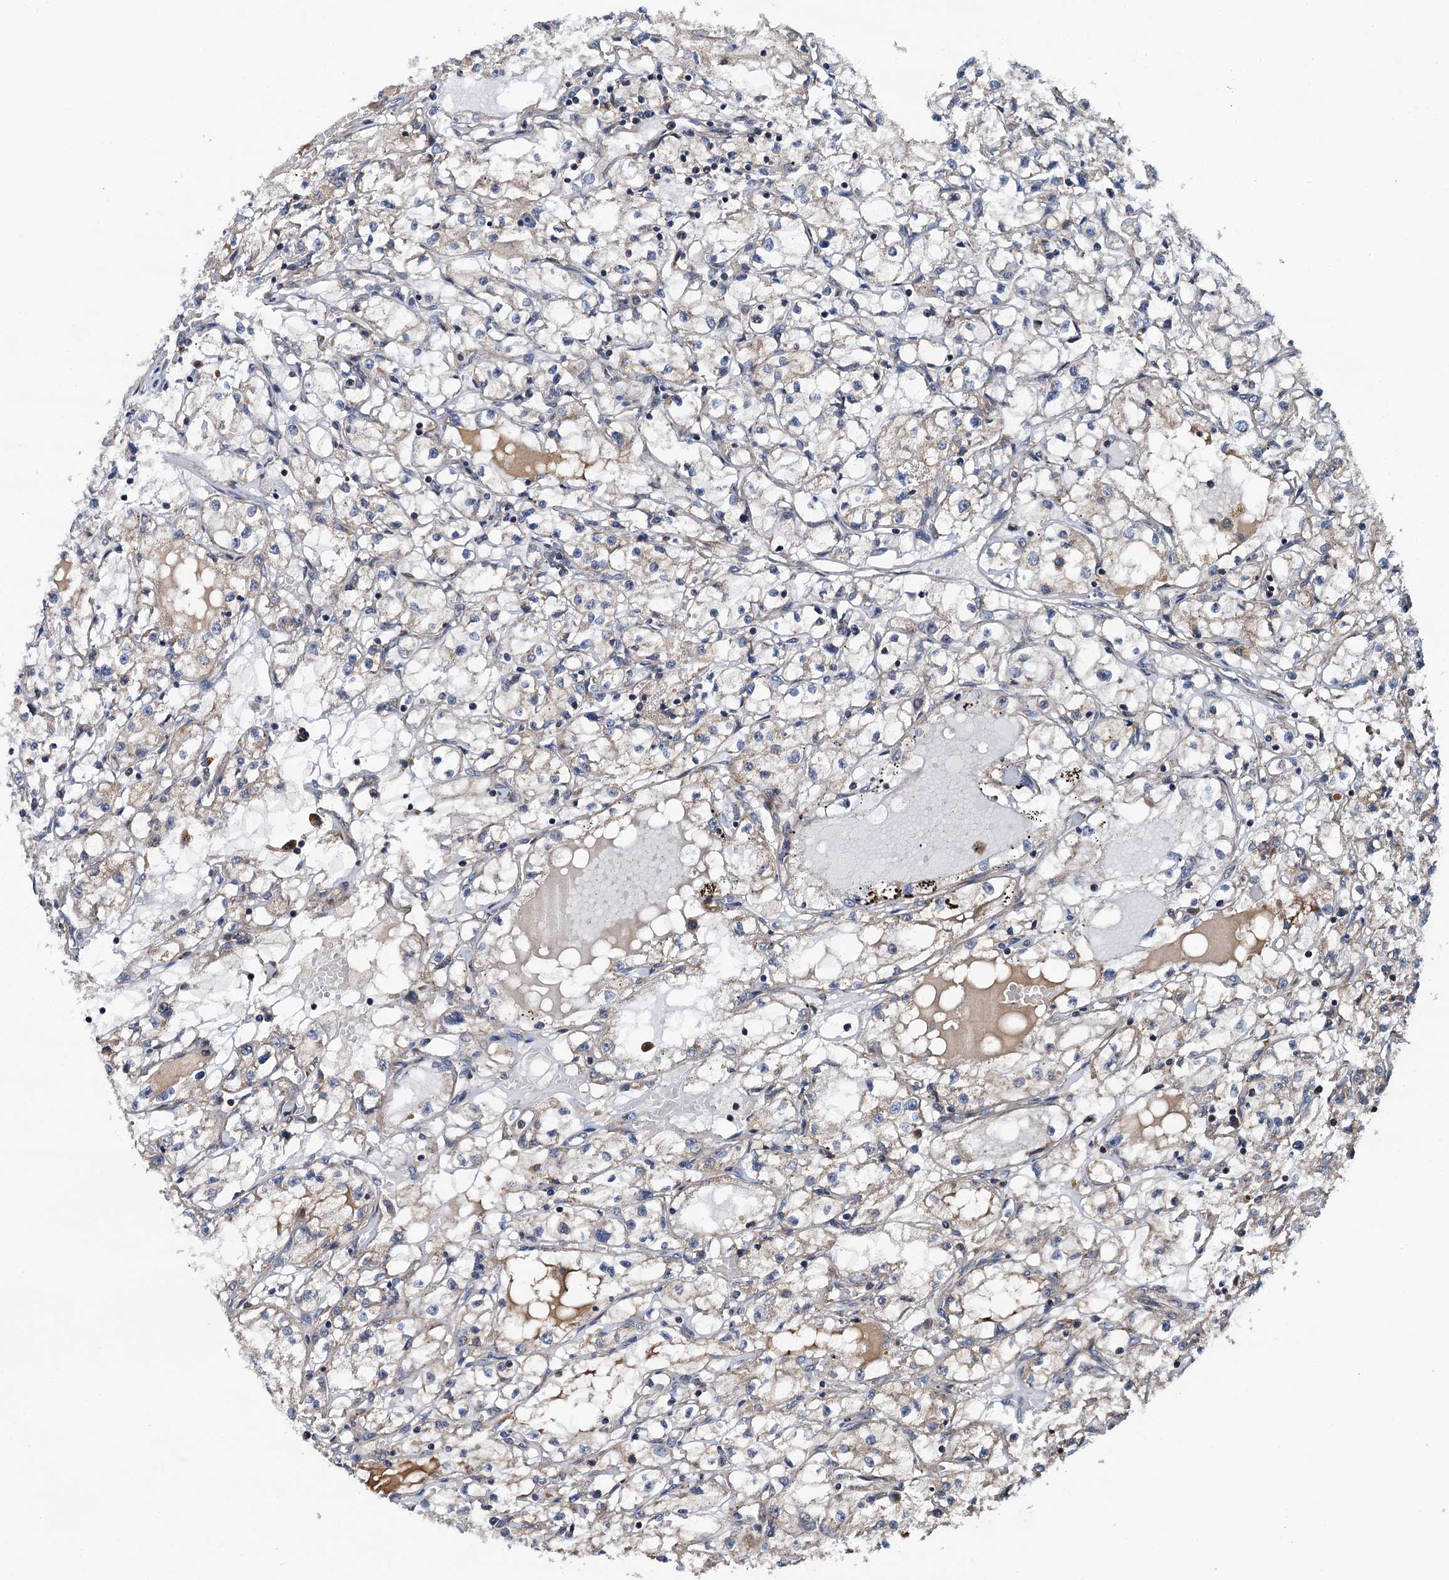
{"staining": {"intensity": "weak", "quantity": "<25%", "location": "cytoplasmic/membranous"}, "tissue": "renal cancer", "cell_type": "Tumor cells", "image_type": "cancer", "snomed": [{"axis": "morphology", "description": "Adenocarcinoma, NOS"}, {"axis": "topography", "description": "Kidney"}], "caption": "An IHC image of renal cancer is shown. There is no staining in tumor cells of renal cancer. The staining is performed using DAB brown chromogen with nuclei counter-stained in using hematoxylin.", "gene": "NEK1", "patient": {"sex": "male", "age": 56}}